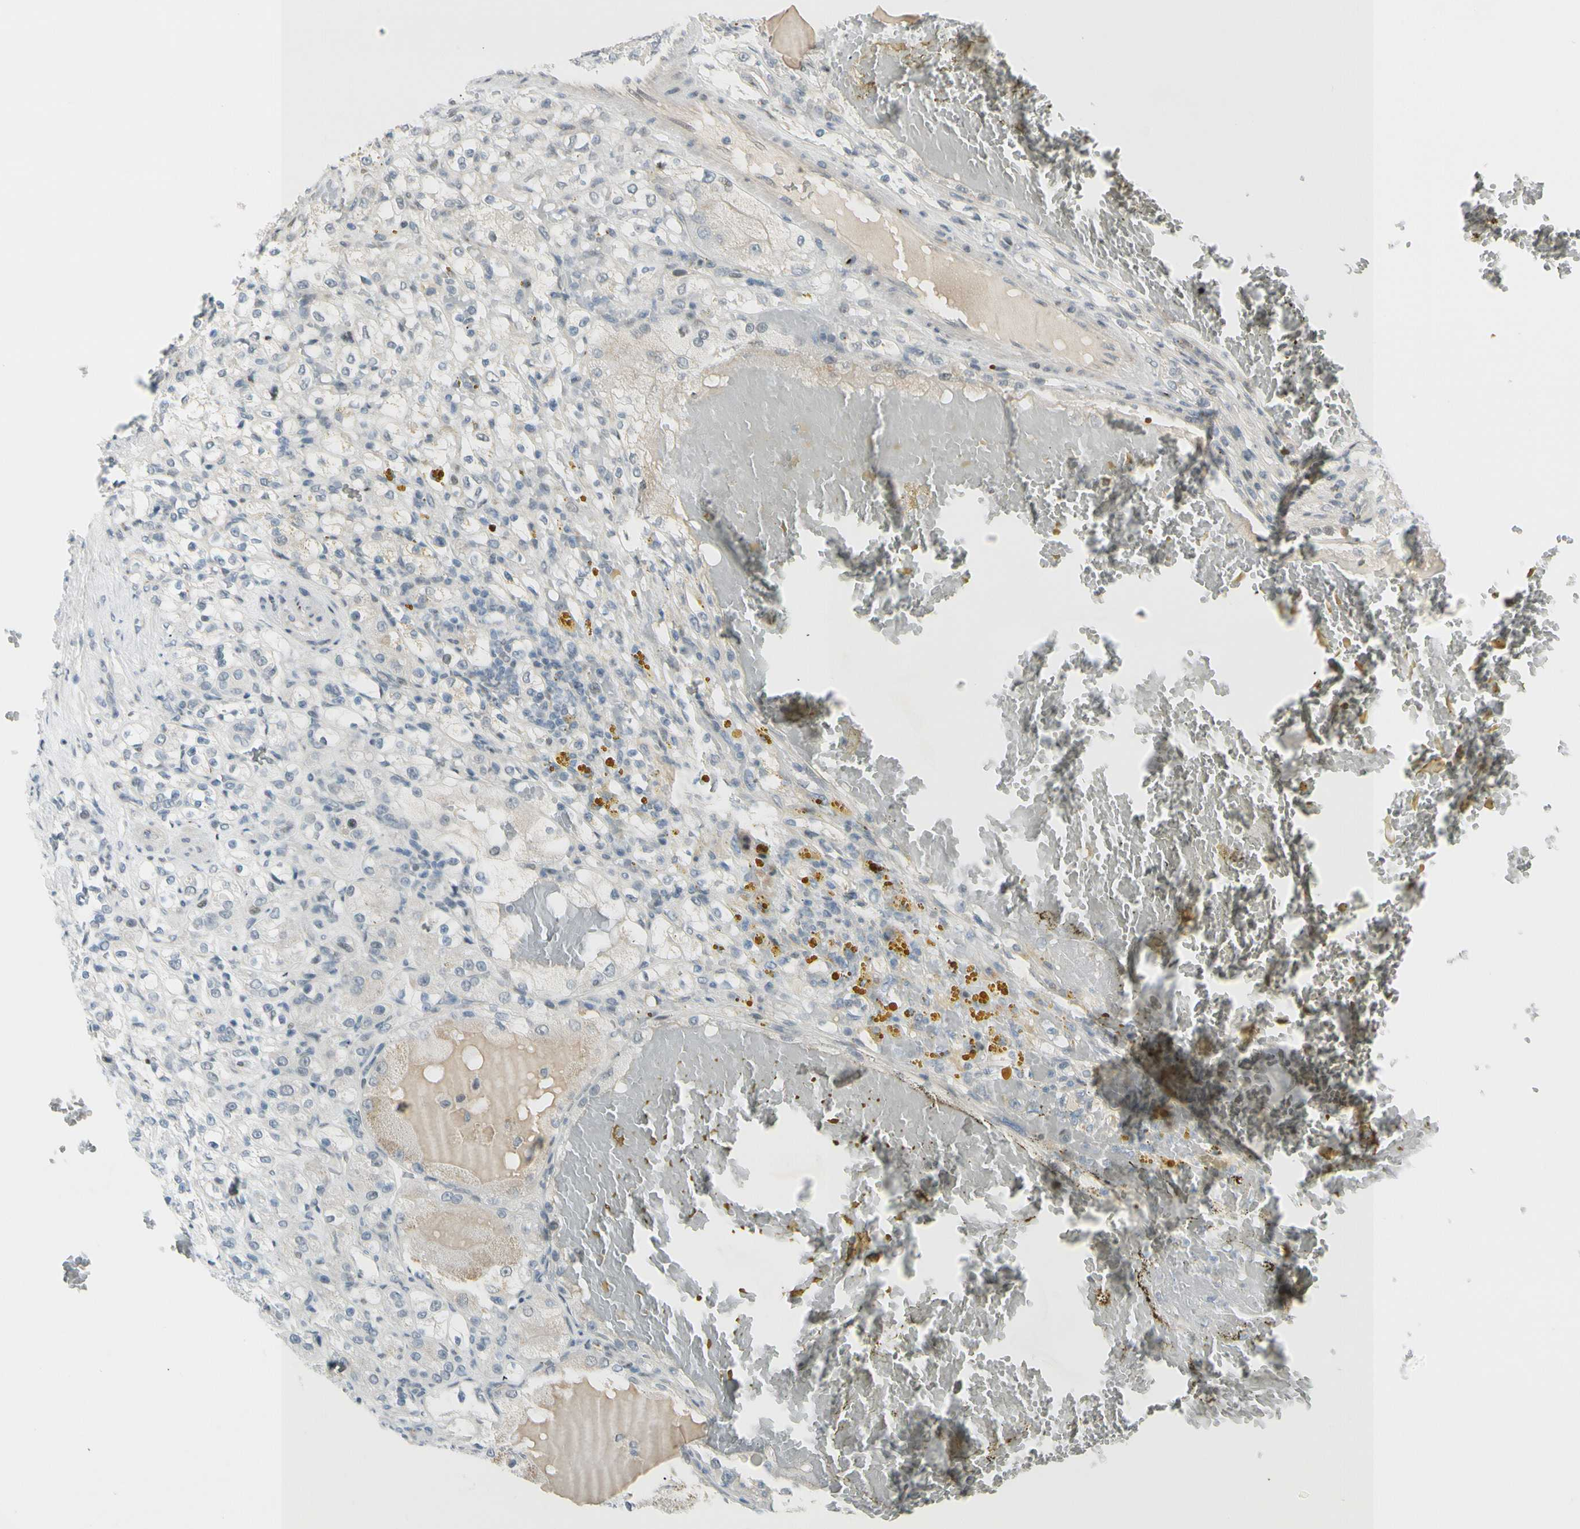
{"staining": {"intensity": "negative", "quantity": "none", "location": "none"}, "tissue": "renal cancer", "cell_type": "Tumor cells", "image_type": "cancer", "snomed": [{"axis": "morphology", "description": "Normal tissue, NOS"}, {"axis": "morphology", "description": "Adenocarcinoma, NOS"}, {"axis": "topography", "description": "Kidney"}], "caption": "Tumor cells show no significant protein positivity in adenocarcinoma (renal). (DAB immunohistochemistry, high magnification).", "gene": "B4GALNT1", "patient": {"sex": "male", "age": 61}}